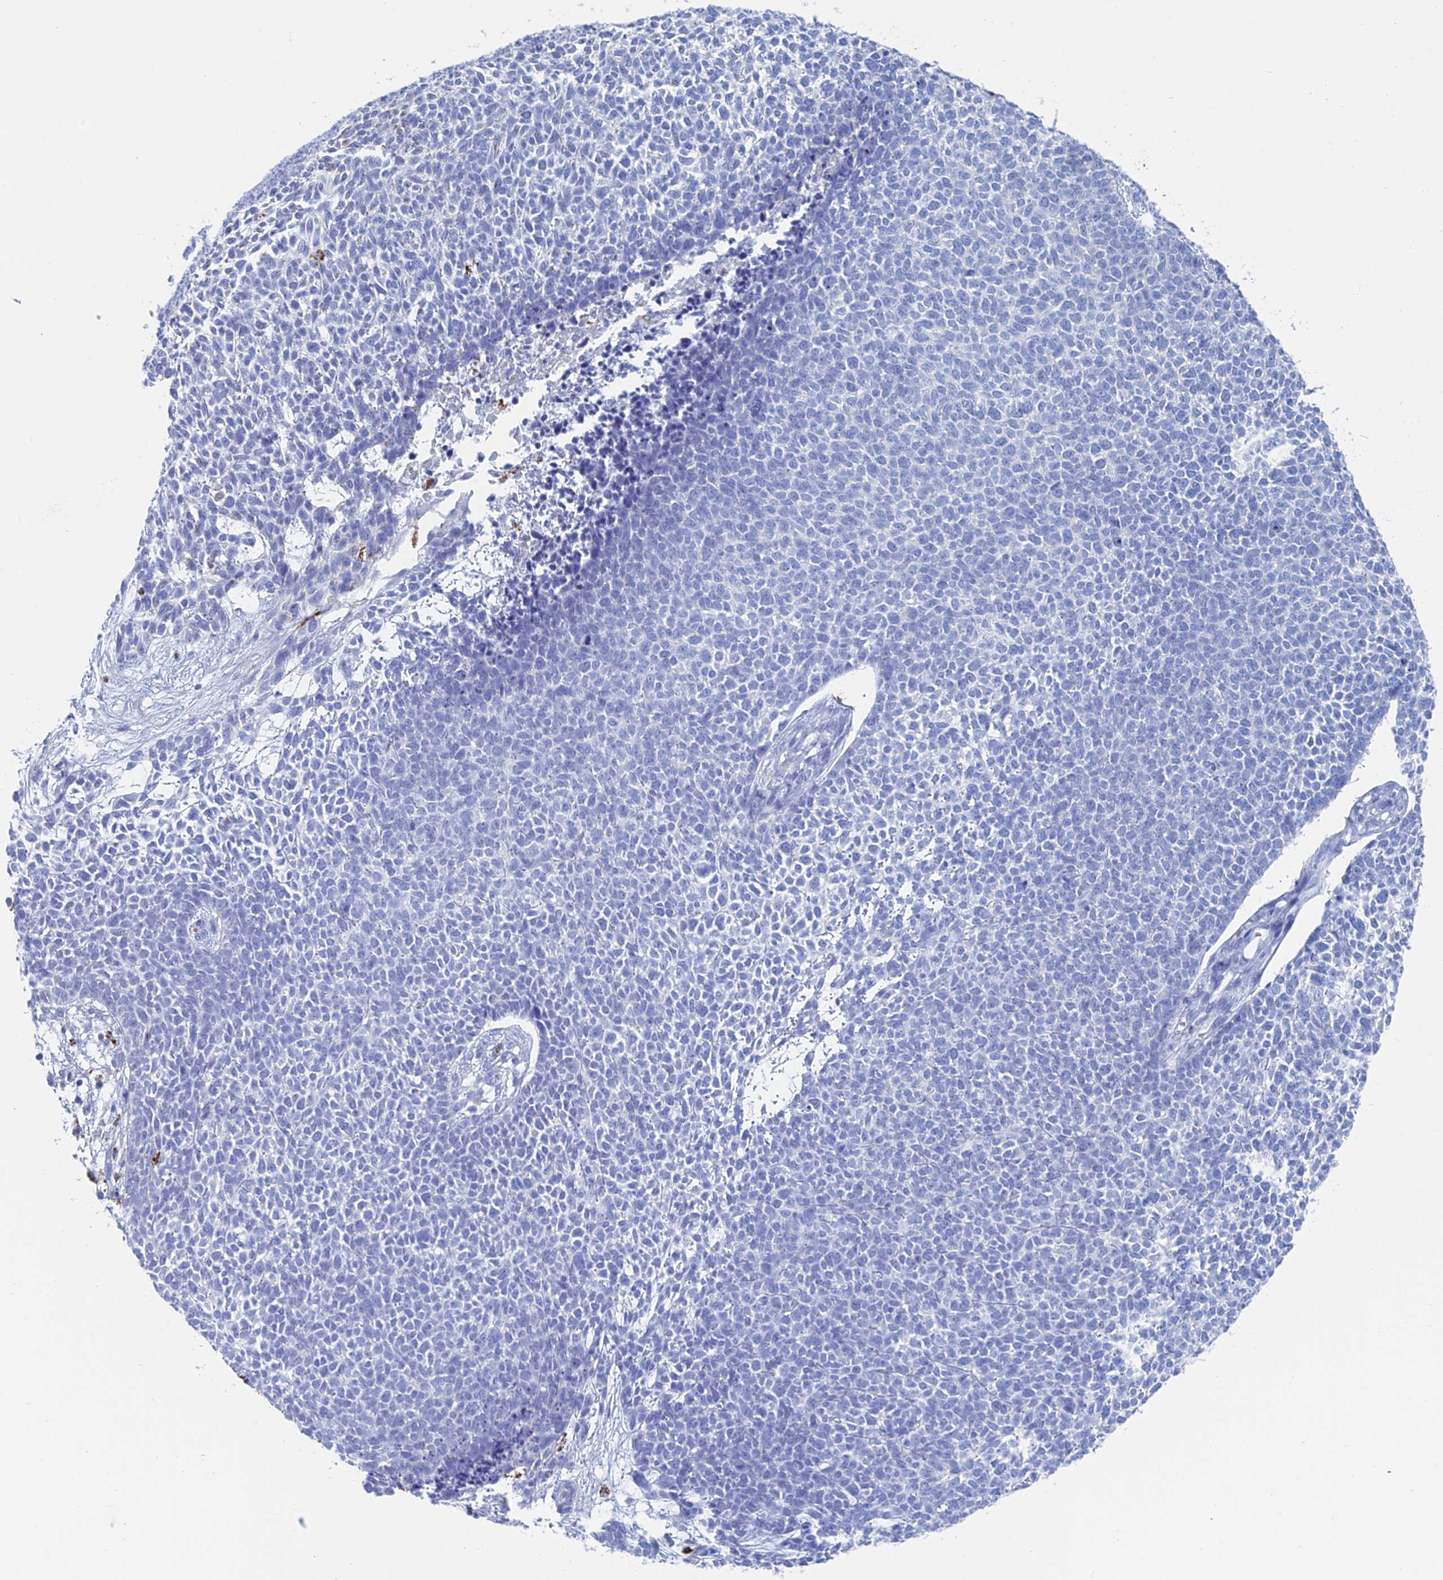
{"staining": {"intensity": "negative", "quantity": "none", "location": "none"}, "tissue": "skin cancer", "cell_type": "Tumor cells", "image_type": "cancer", "snomed": [{"axis": "morphology", "description": "Basal cell carcinoma"}, {"axis": "topography", "description": "Skin"}], "caption": "Photomicrograph shows no protein expression in tumor cells of skin basal cell carcinoma tissue.", "gene": "ALMS1", "patient": {"sex": "female", "age": 84}}